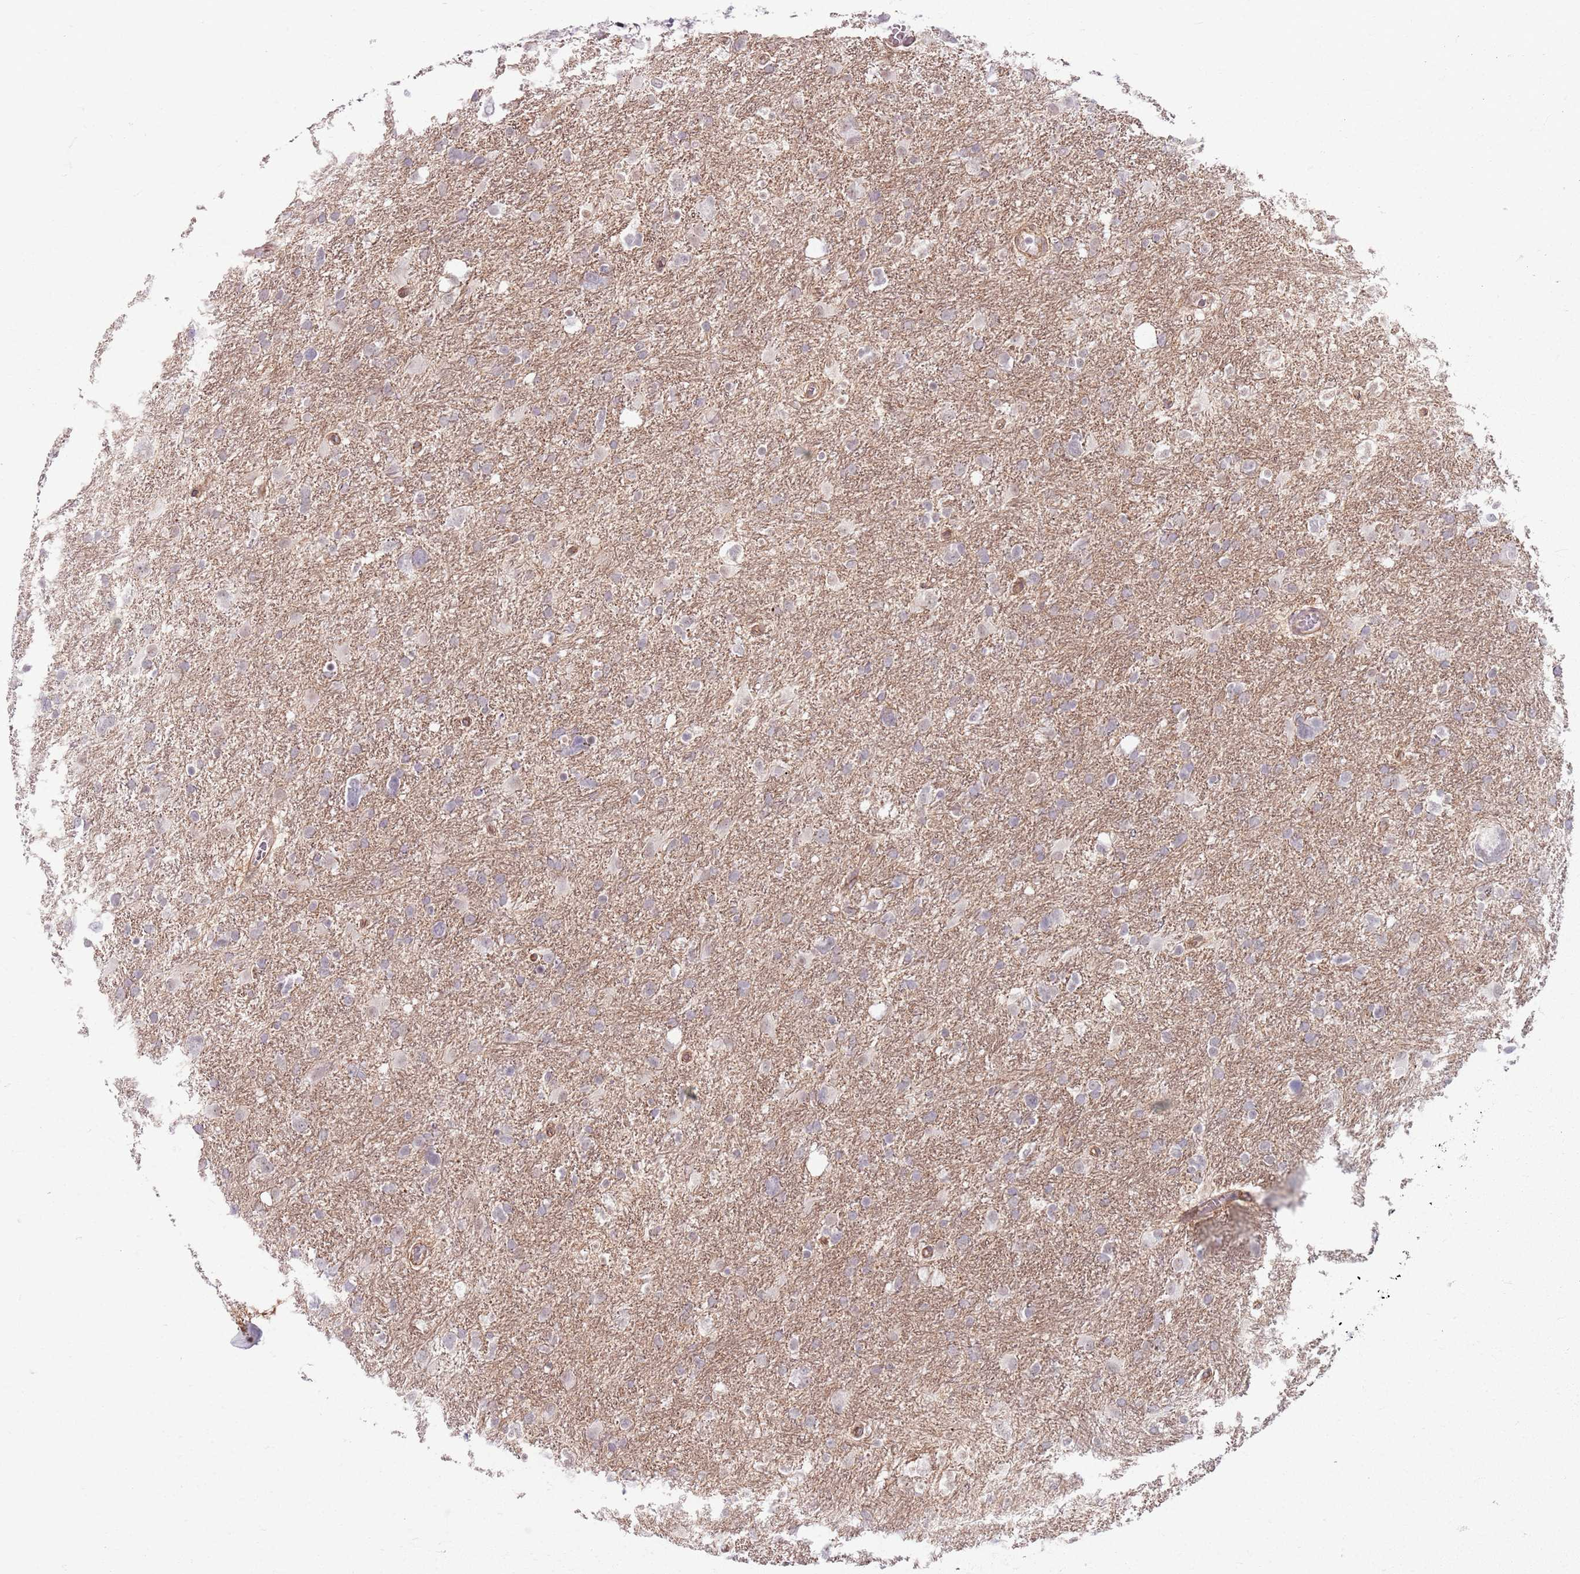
{"staining": {"intensity": "negative", "quantity": "none", "location": "none"}, "tissue": "glioma", "cell_type": "Tumor cells", "image_type": "cancer", "snomed": [{"axis": "morphology", "description": "Glioma, malignant, High grade"}, {"axis": "topography", "description": "Brain"}], "caption": "Tumor cells are negative for protein expression in human glioma. Brightfield microscopy of IHC stained with DAB (brown) and hematoxylin (blue), captured at high magnification.", "gene": "KCNA5", "patient": {"sex": "male", "age": 61}}